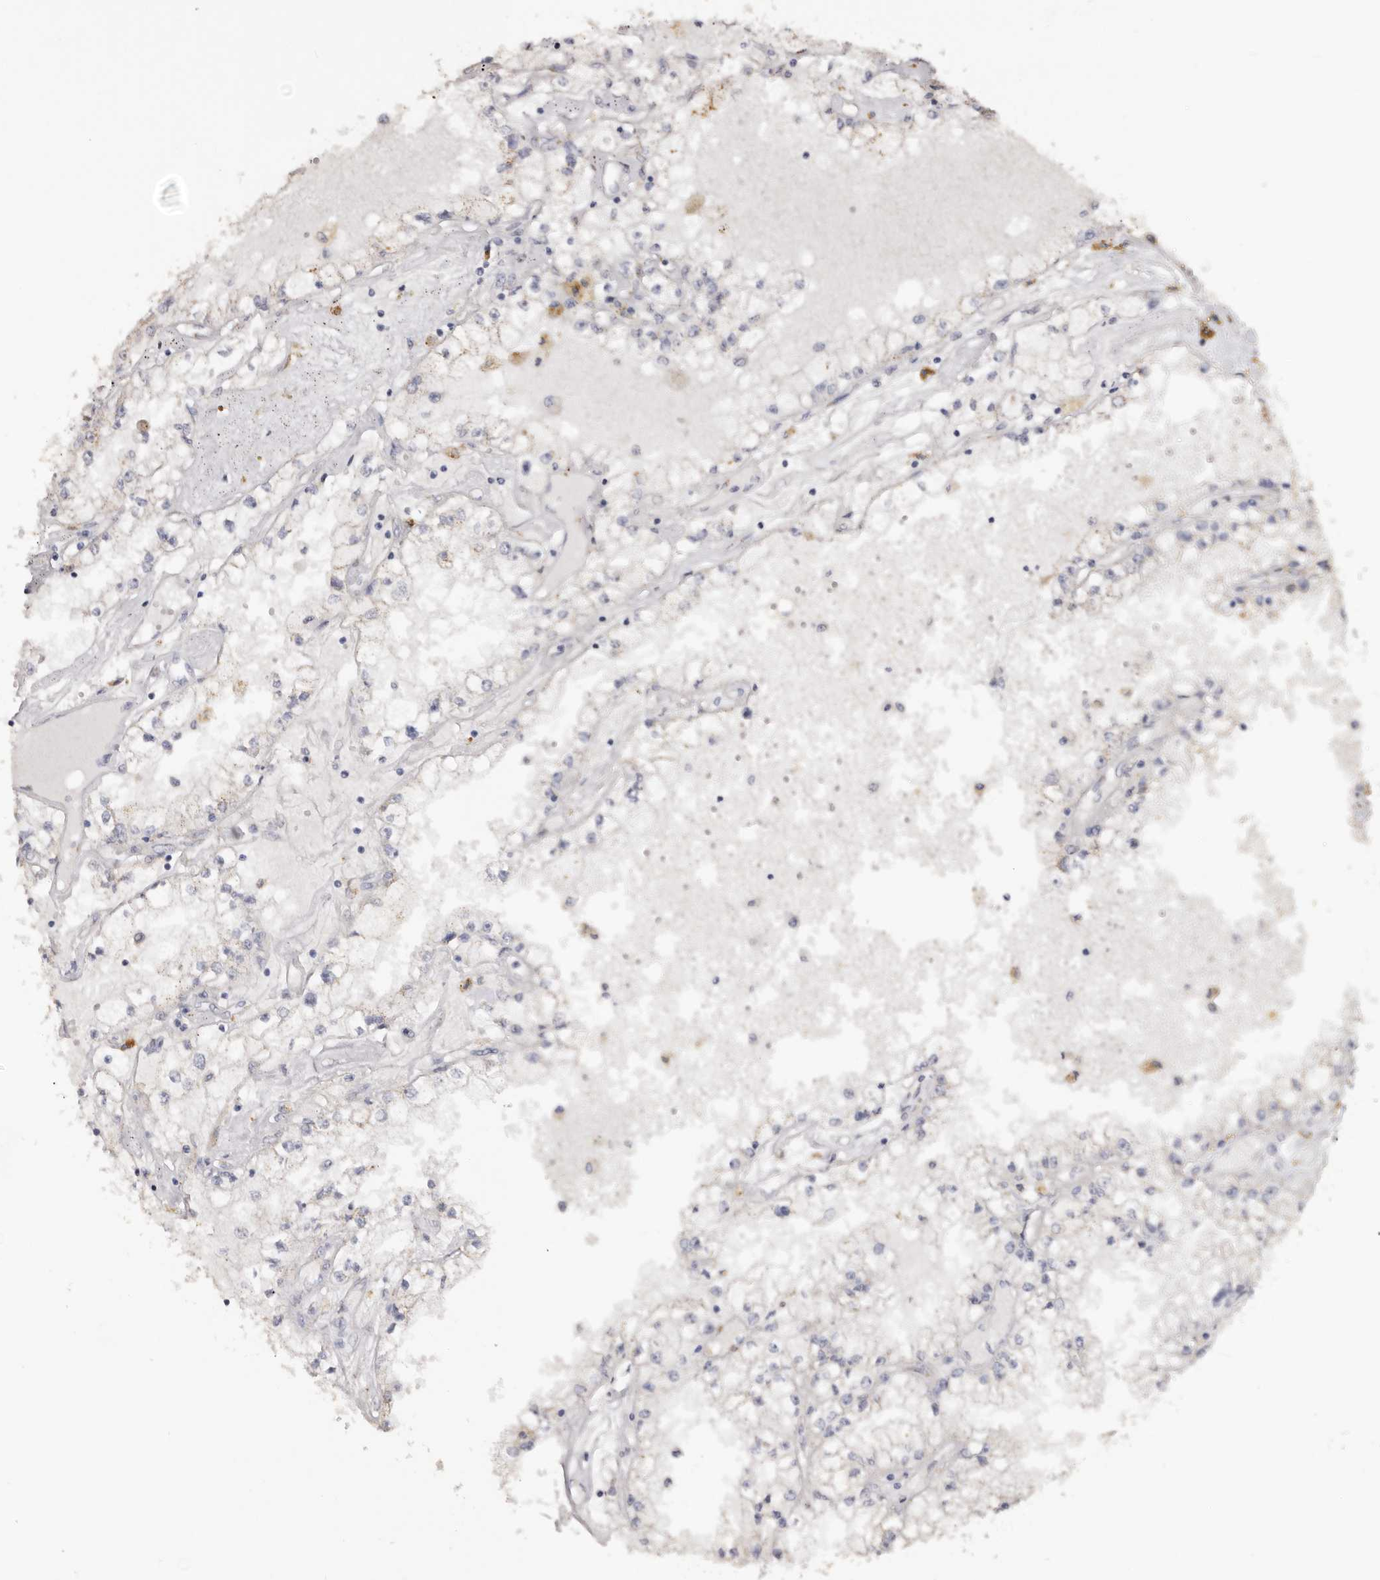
{"staining": {"intensity": "negative", "quantity": "none", "location": "none"}, "tissue": "renal cancer", "cell_type": "Tumor cells", "image_type": "cancer", "snomed": [{"axis": "morphology", "description": "Adenocarcinoma, NOS"}, {"axis": "topography", "description": "Kidney"}], "caption": "A high-resolution micrograph shows immunohistochemistry (IHC) staining of renal cancer (adenocarcinoma), which shows no significant expression in tumor cells. (IHC, brightfield microscopy, high magnification).", "gene": "LGALS7B", "patient": {"sex": "male", "age": 56}}